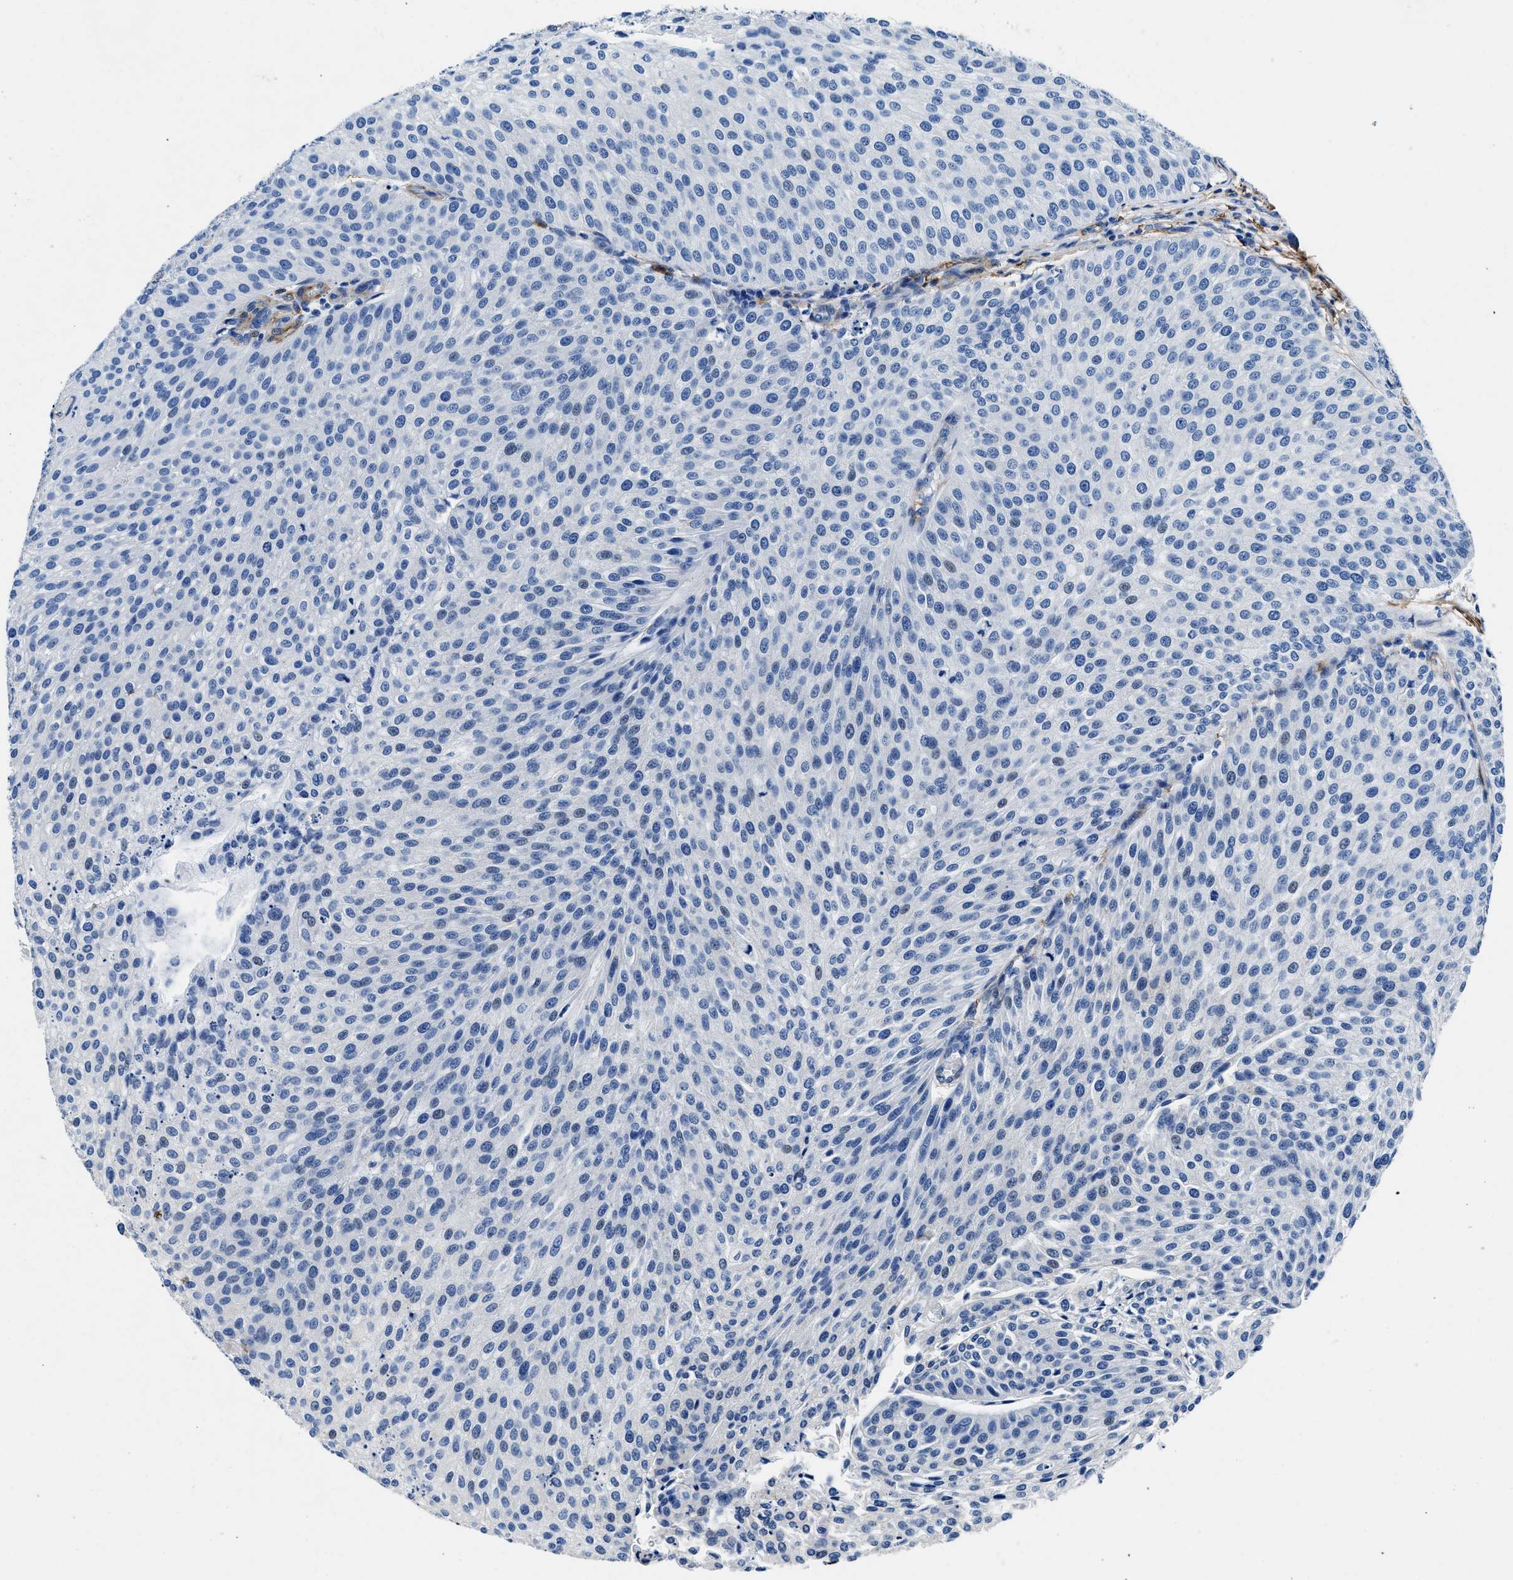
{"staining": {"intensity": "negative", "quantity": "none", "location": "none"}, "tissue": "urothelial cancer", "cell_type": "Tumor cells", "image_type": "cancer", "snomed": [{"axis": "morphology", "description": "Urothelial carcinoma, Low grade"}, {"axis": "topography", "description": "Smooth muscle"}, {"axis": "topography", "description": "Urinary bladder"}], "caption": "A high-resolution photomicrograph shows immunohistochemistry (IHC) staining of urothelial cancer, which shows no significant positivity in tumor cells.", "gene": "TEX261", "patient": {"sex": "male", "age": 60}}